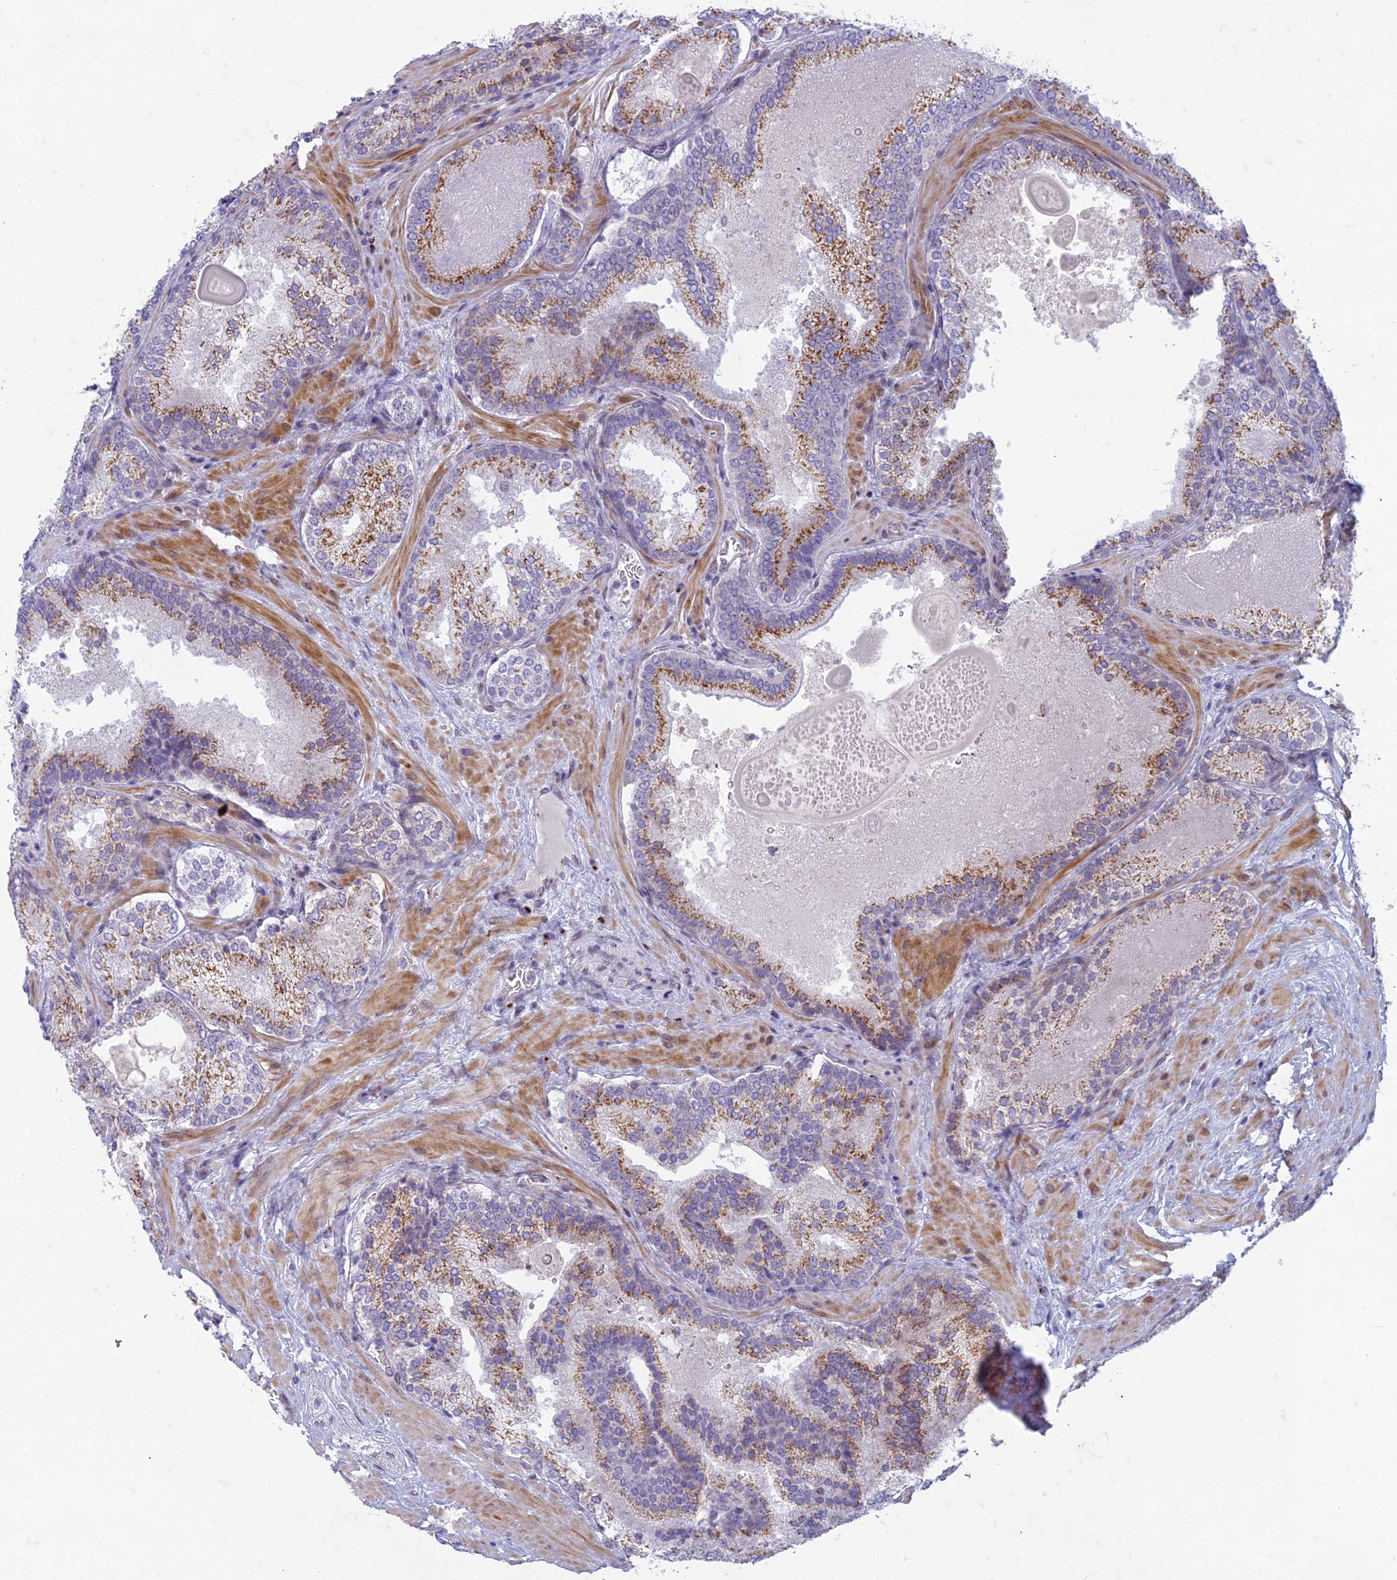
{"staining": {"intensity": "moderate", "quantity": ">75%", "location": "cytoplasmic/membranous"}, "tissue": "prostate cancer", "cell_type": "Tumor cells", "image_type": "cancer", "snomed": [{"axis": "morphology", "description": "Adenocarcinoma, Low grade"}, {"axis": "topography", "description": "Prostate"}], "caption": "Moderate cytoplasmic/membranous expression is present in approximately >75% of tumor cells in prostate cancer.", "gene": "FAM3C", "patient": {"sex": "male", "age": 74}}